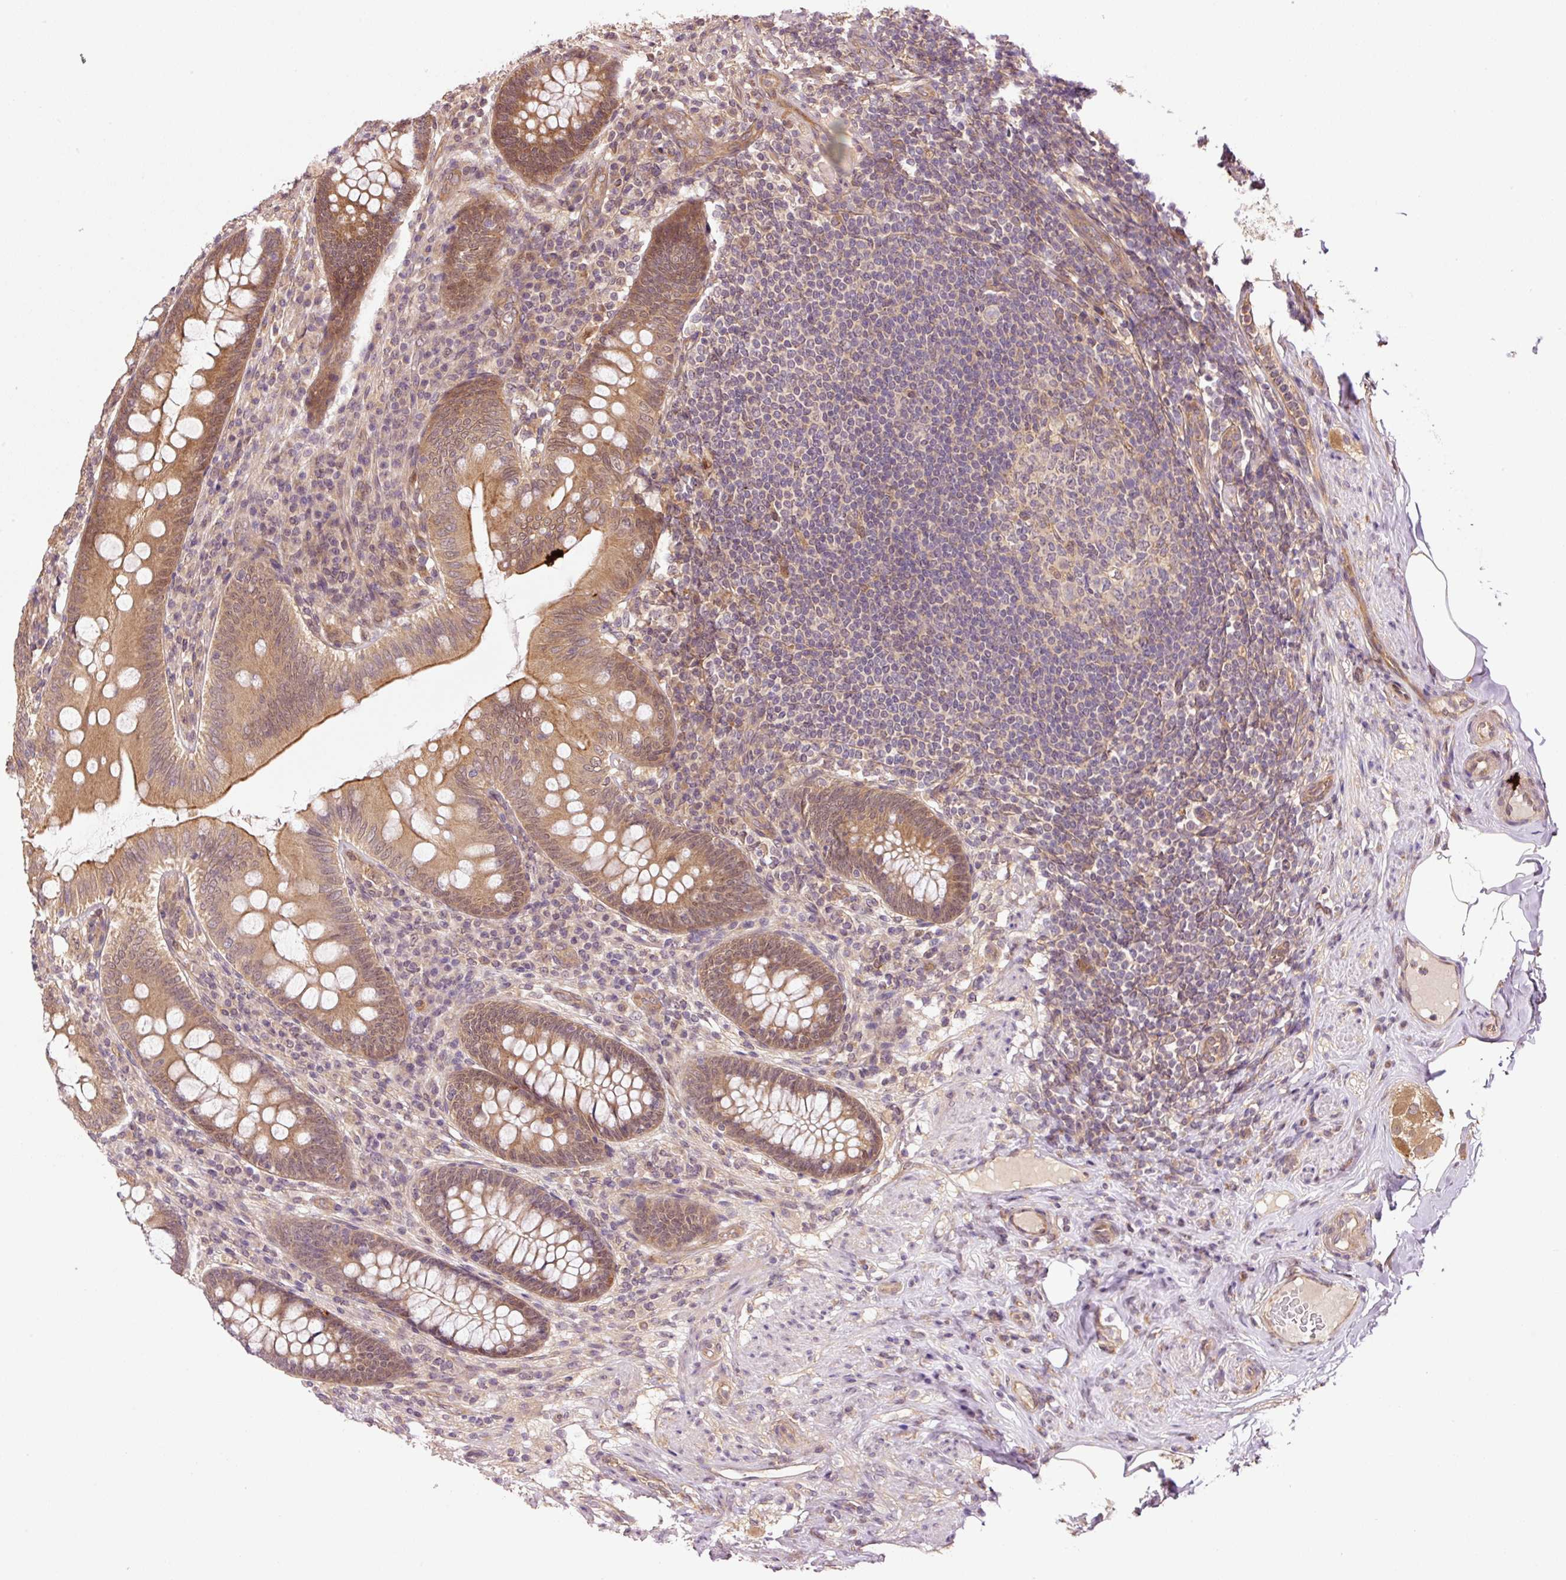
{"staining": {"intensity": "moderate", "quantity": ">75%", "location": "cytoplasmic/membranous"}, "tissue": "appendix", "cell_type": "Glandular cells", "image_type": "normal", "snomed": [{"axis": "morphology", "description": "Normal tissue, NOS"}, {"axis": "topography", "description": "Appendix"}], "caption": "Glandular cells show moderate cytoplasmic/membranous expression in about >75% of cells in benign appendix. (Stains: DAB (3,3'-diaminobenzidine) in brown, nuclei in blue, Microscopy: brightfield microscopy at high magnification).", "gene": "OXER1", "patient": {"sex": "male", "age": 71}}